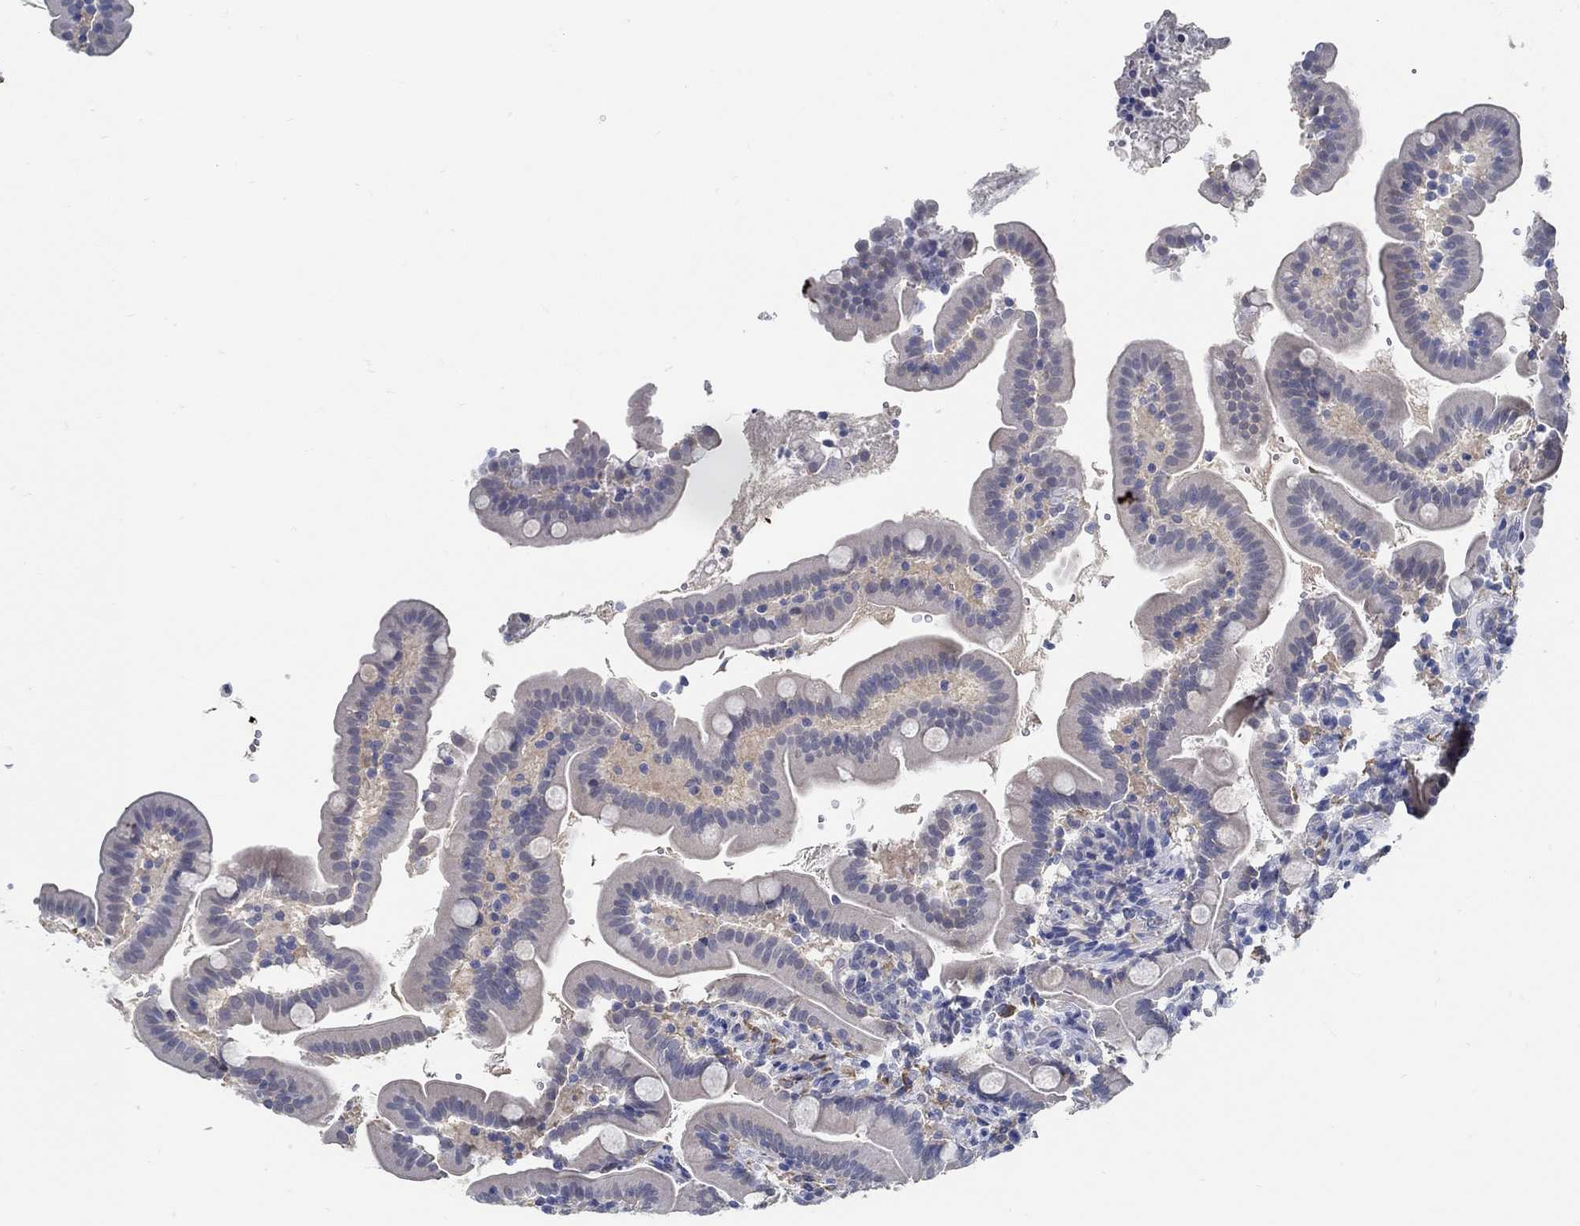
{"staining": {"intensity": "negative", "quantity": "none", "location": "none"}, "tissue": "small intestine", "cell_type": "Glandular cells", "image_type": "normal", "snomed": [{"axis": "morphology", "description": "Normal tissue, NOS"}, {"axis": "topography", "description": "Small intestine"}], "caption": "High power microscopy histopathology image of an immunohistochemistry (IHC) micrograph of normal small intestine, revealing no significant positivity in glandular cells.", "gene": "PCDH11X", "patient": {"sex": "female", "age": 44}}